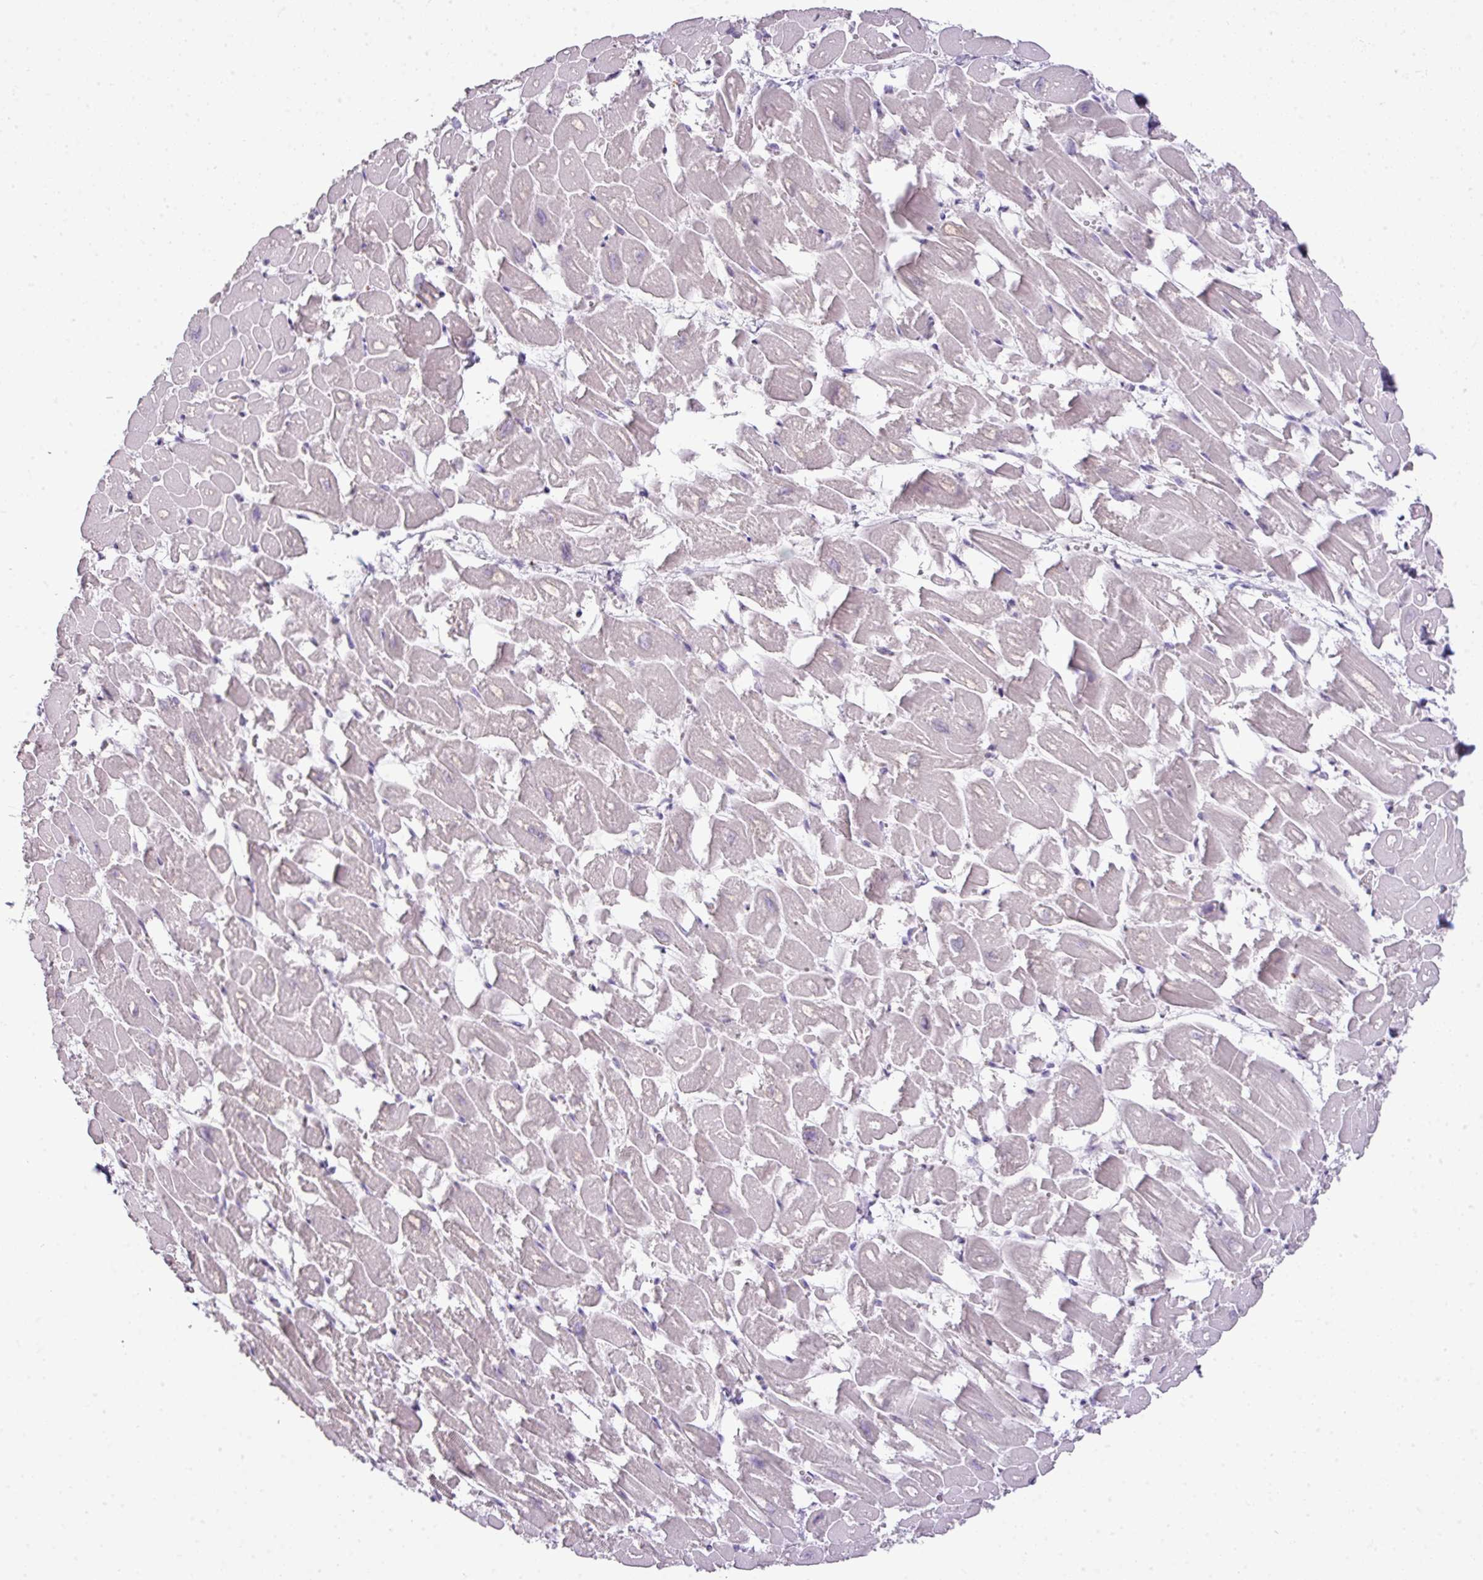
{"staining": {"intensity": "negative", "quantity": "none", "location": "none"}, "tissue": "heart muscle", "cell_type": "Cardiomyocytes", "image_type": "normal", "snomed": [{"axis": "morphology", "description": "Normal tissue, NOS"}, {"axis": "topography", "description": "Heart"}], "caption": "This is a photomicrograph of immunohistochemistry (IHC) staining of benign heart muscle, which shows no positivity in cardiomyocytes. The staining is performed using DAB (3,3'-diaminobenzidine) brown chromogen with nuclei counter-stained in using hematoxylin.", "gene": "DIP2A", "patient": {"sex": "male", "age": 54}}